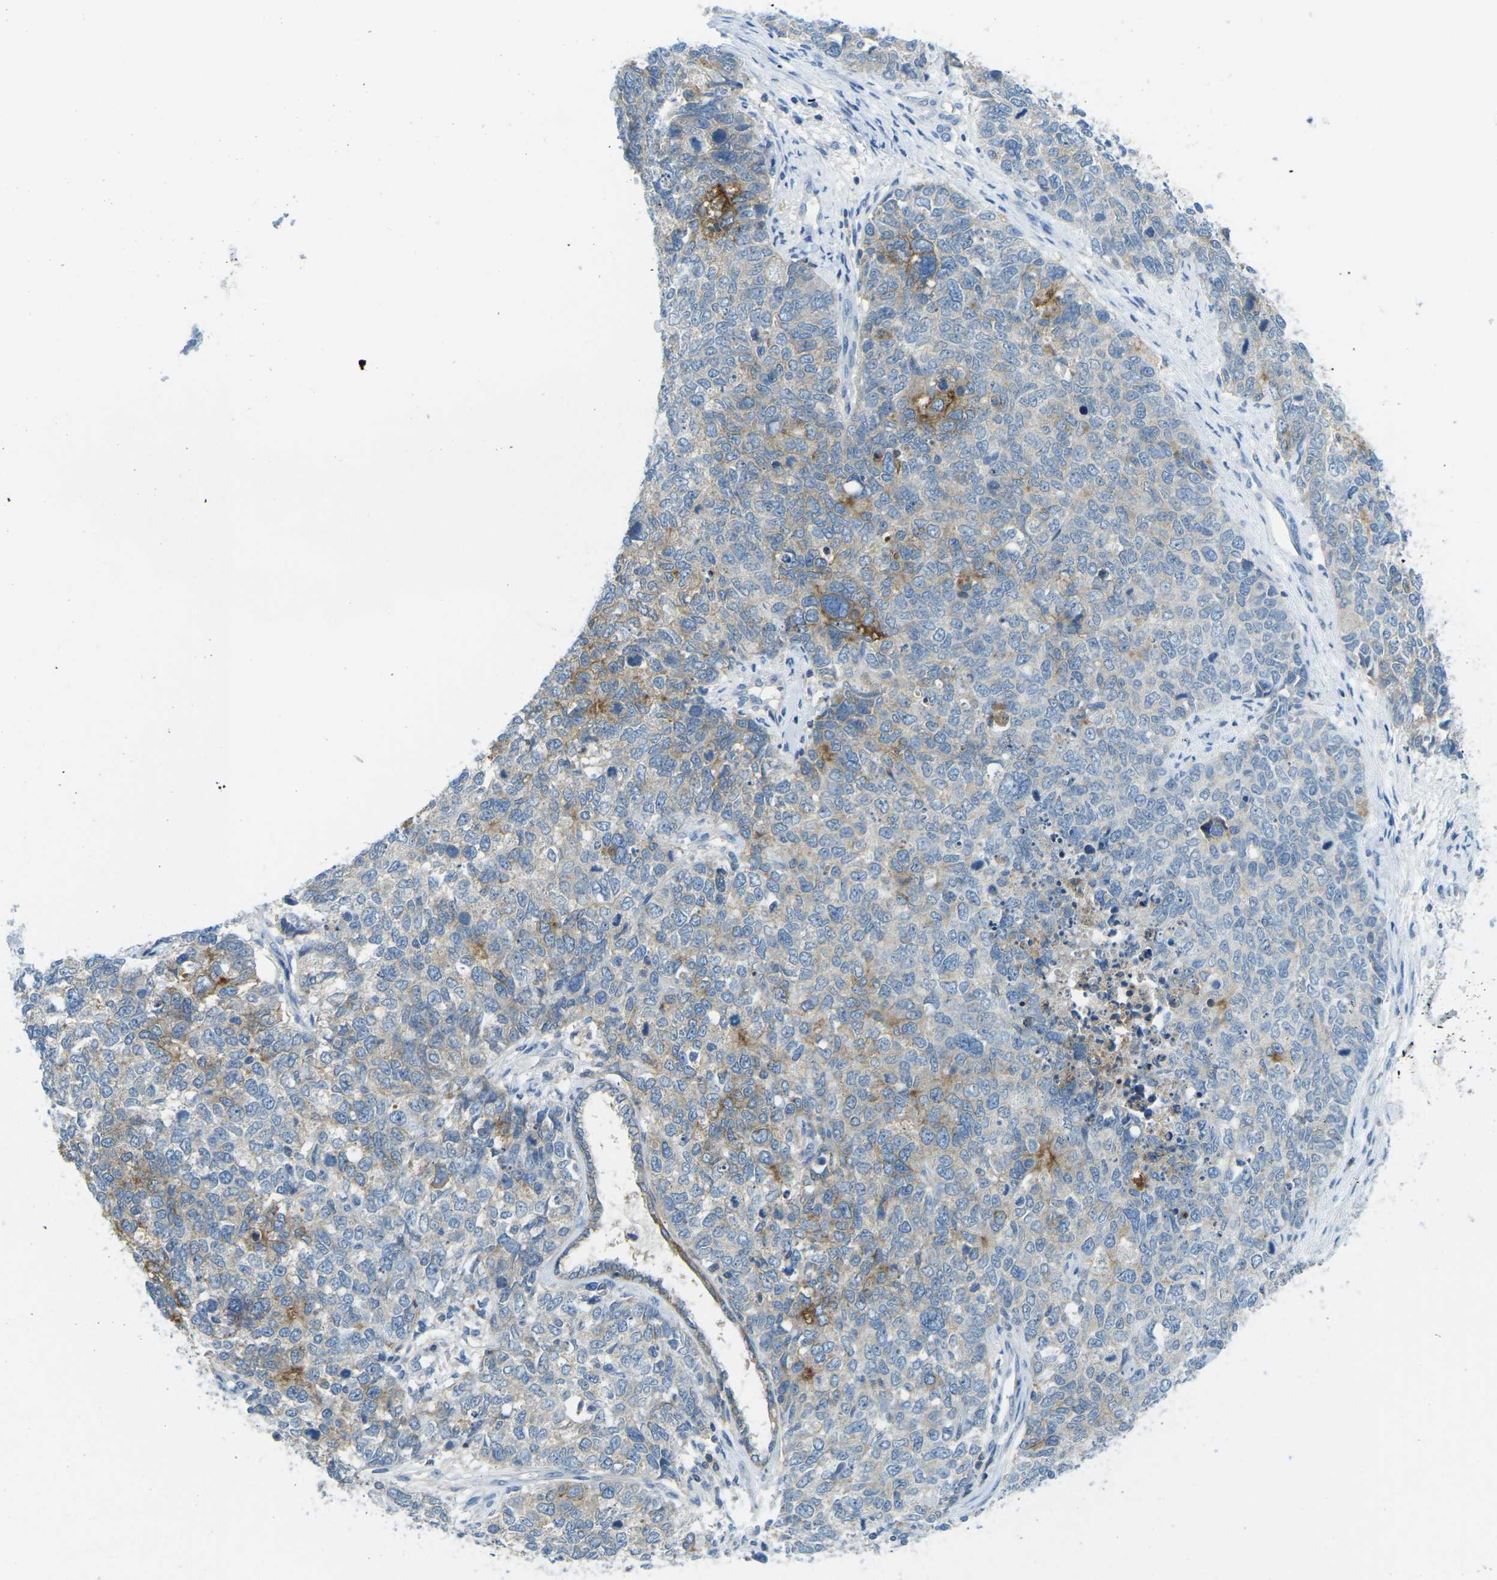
{"staining": {"intensity": "moderate", "quantity": "<25%", "location": "cytoplasmic/membranous"}, "tissue": "cervical cancer", "cell_type": "Tumor cells", "image_type": "cancer", "snomed": [{"axis": "morphology", "description": "Squamous cell carcinoma, NOS"}, {"axis": "topography", "description": "Cervix"}], "caption": "A brown stain labels moderate cytoplasmic/membranous expression of a protein in cervical cancer (squamous cell carcinoma) tumor cells.", "gene": "CD47", "patient": {"sex": "female", "age": 63}}